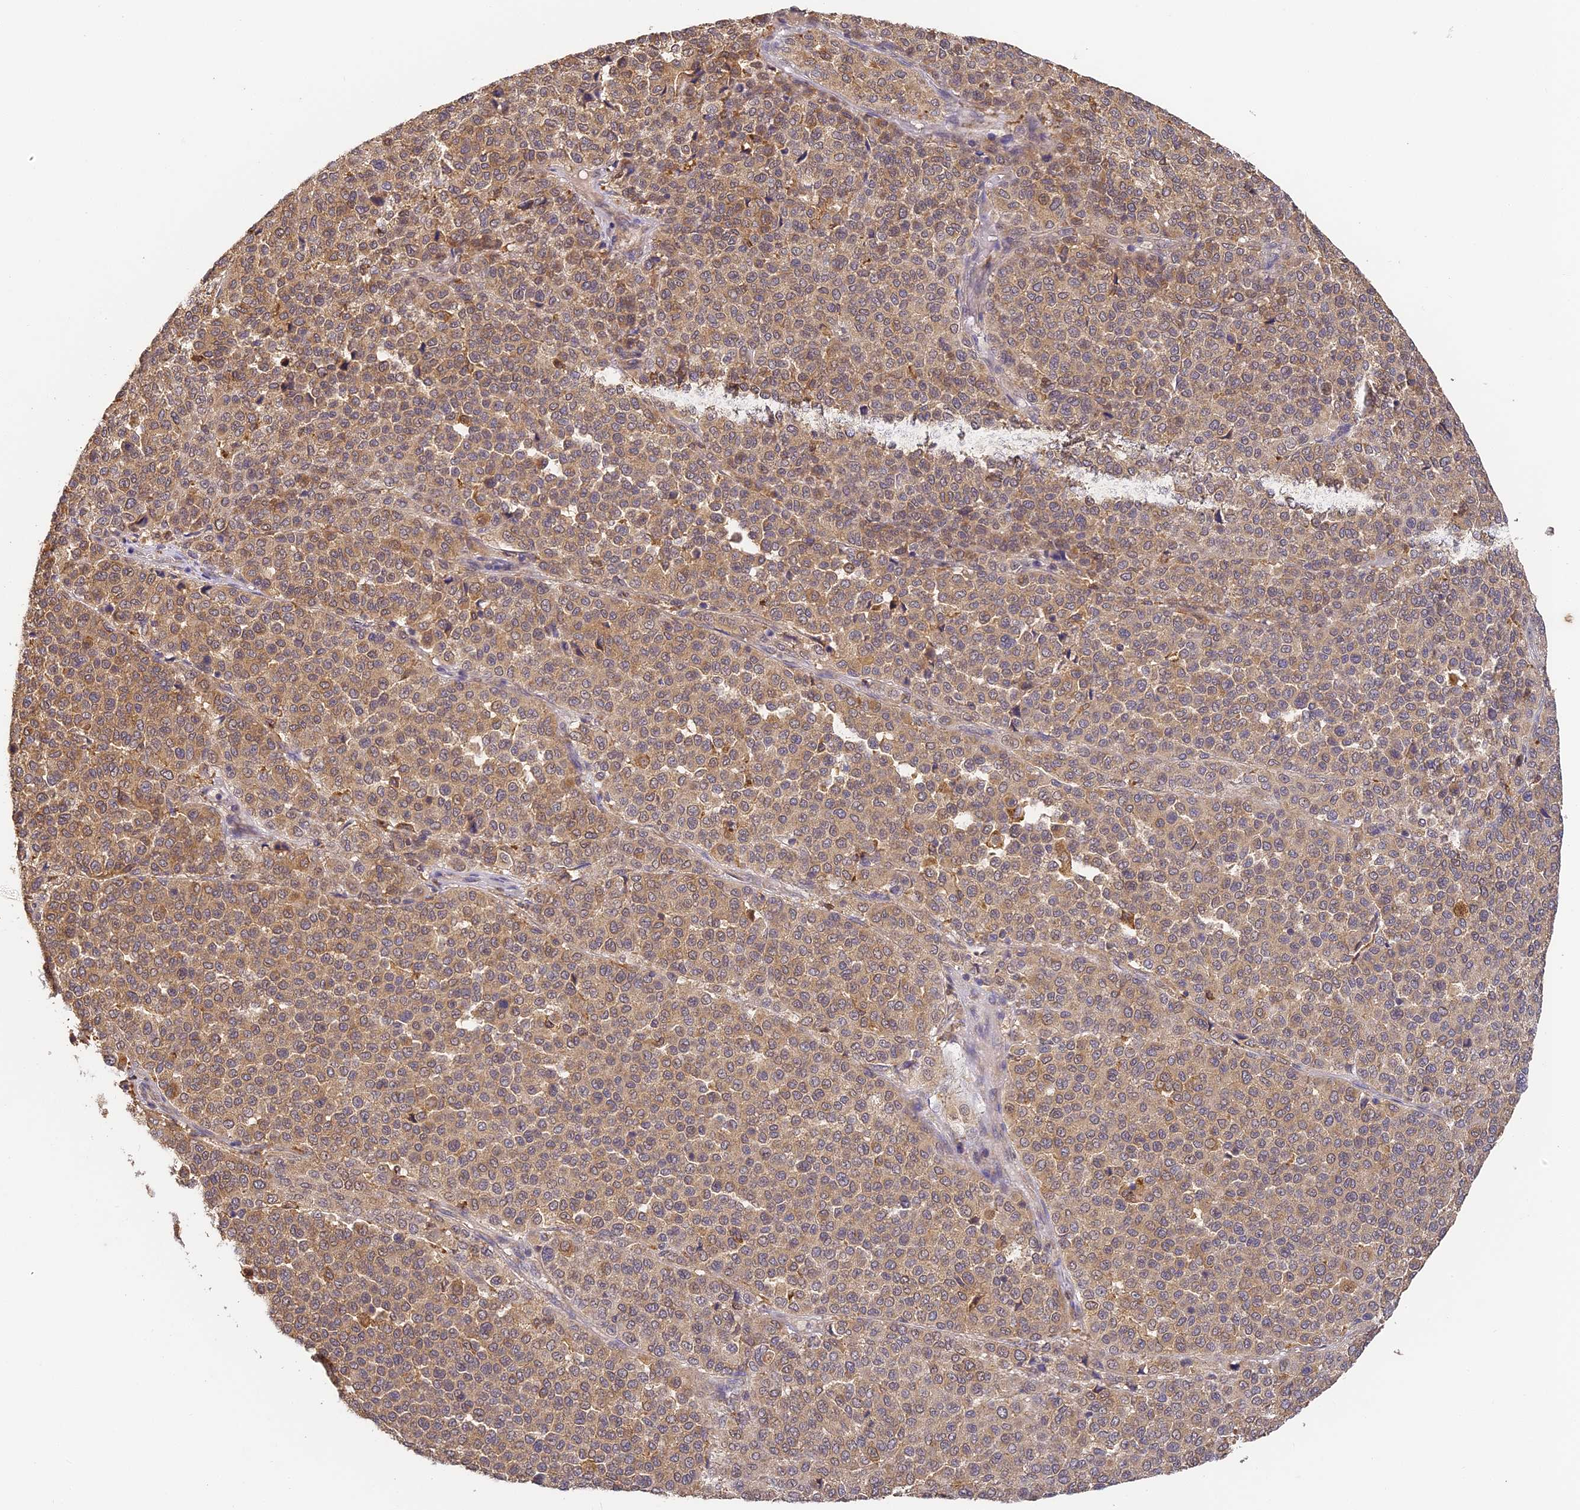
{"staining": {"intensity": "moderate", "quantity": ">75%", "location": "cytoplasmic/membranous"}, "tissue": "melanoma", "cell_type": "Tumor cells", "image_type": "cancer", "snomed": [{"axis": "morphology", "description": "Malignant melanoma, Metastatic site"}, {"axis": "topography", "description": "Pancreas"}], "caption": "The immunohistochemical stain highlights moderate cytoplasmic/membranous expression in tumor cells of melanoma tissue.", "gene": "YAE1", "patient": {"sex": "female", "age": 30}}